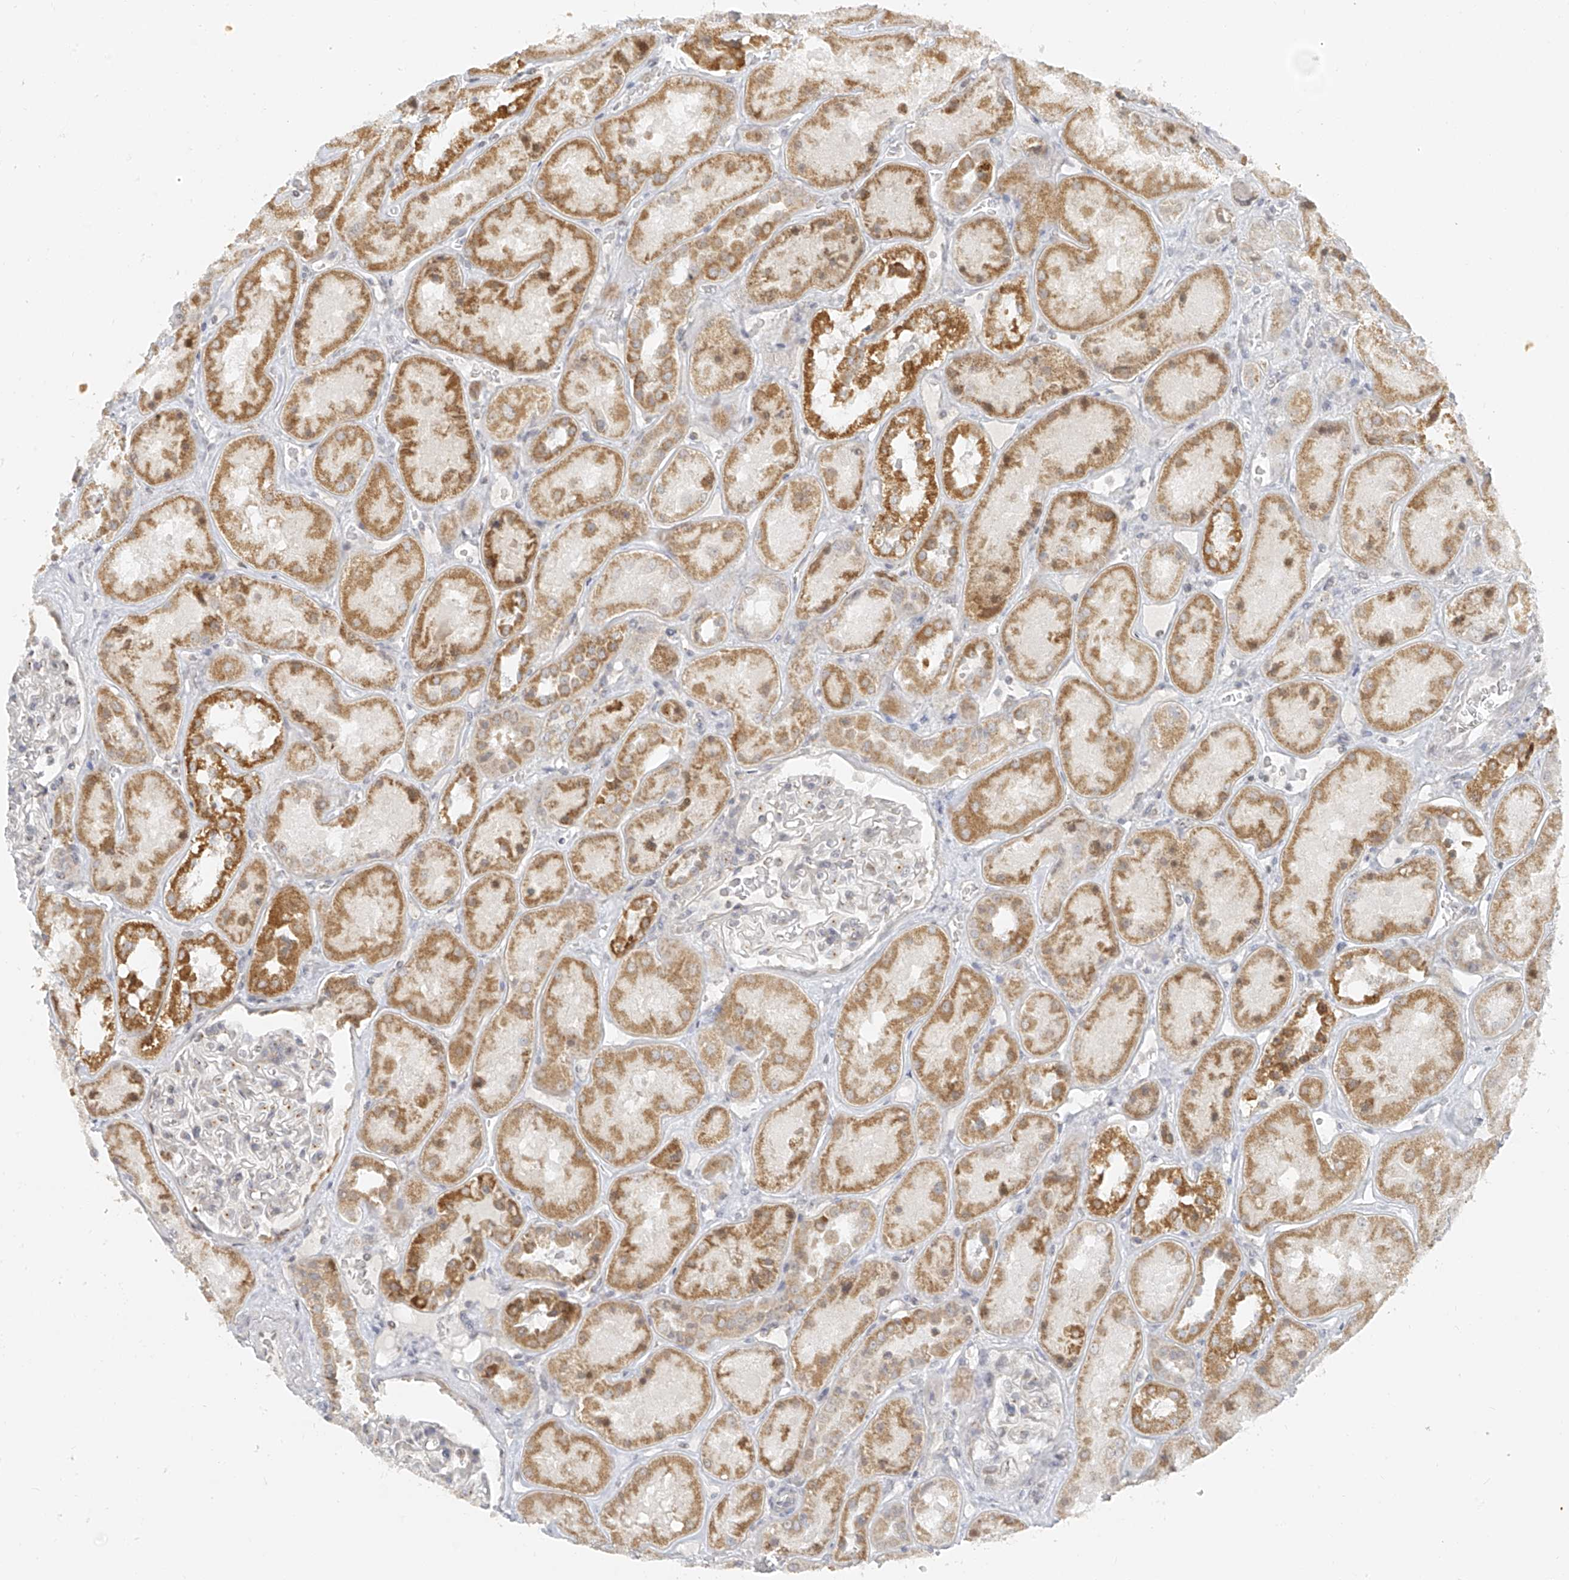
{"staining": {"intensity": "moderate", "quantity": "<25%", "location": "cytoplasmic/membranous"}, "tissue": "kidney", "cell_type": "Cells in glomeruli", "image_type": "normal", "snomed": [{"axis": "morphology", "description": "Normal tissue, NOS"}, {"axis": "topography", "description": "Kidney"}], "caption": "A brown stain labels moderate cytoplasmic/membranous staining of a protein in cells in glomeruli of normal kidney.", "gene": "DYRK1B", "patient": {"sex": "male", "age": 70}}